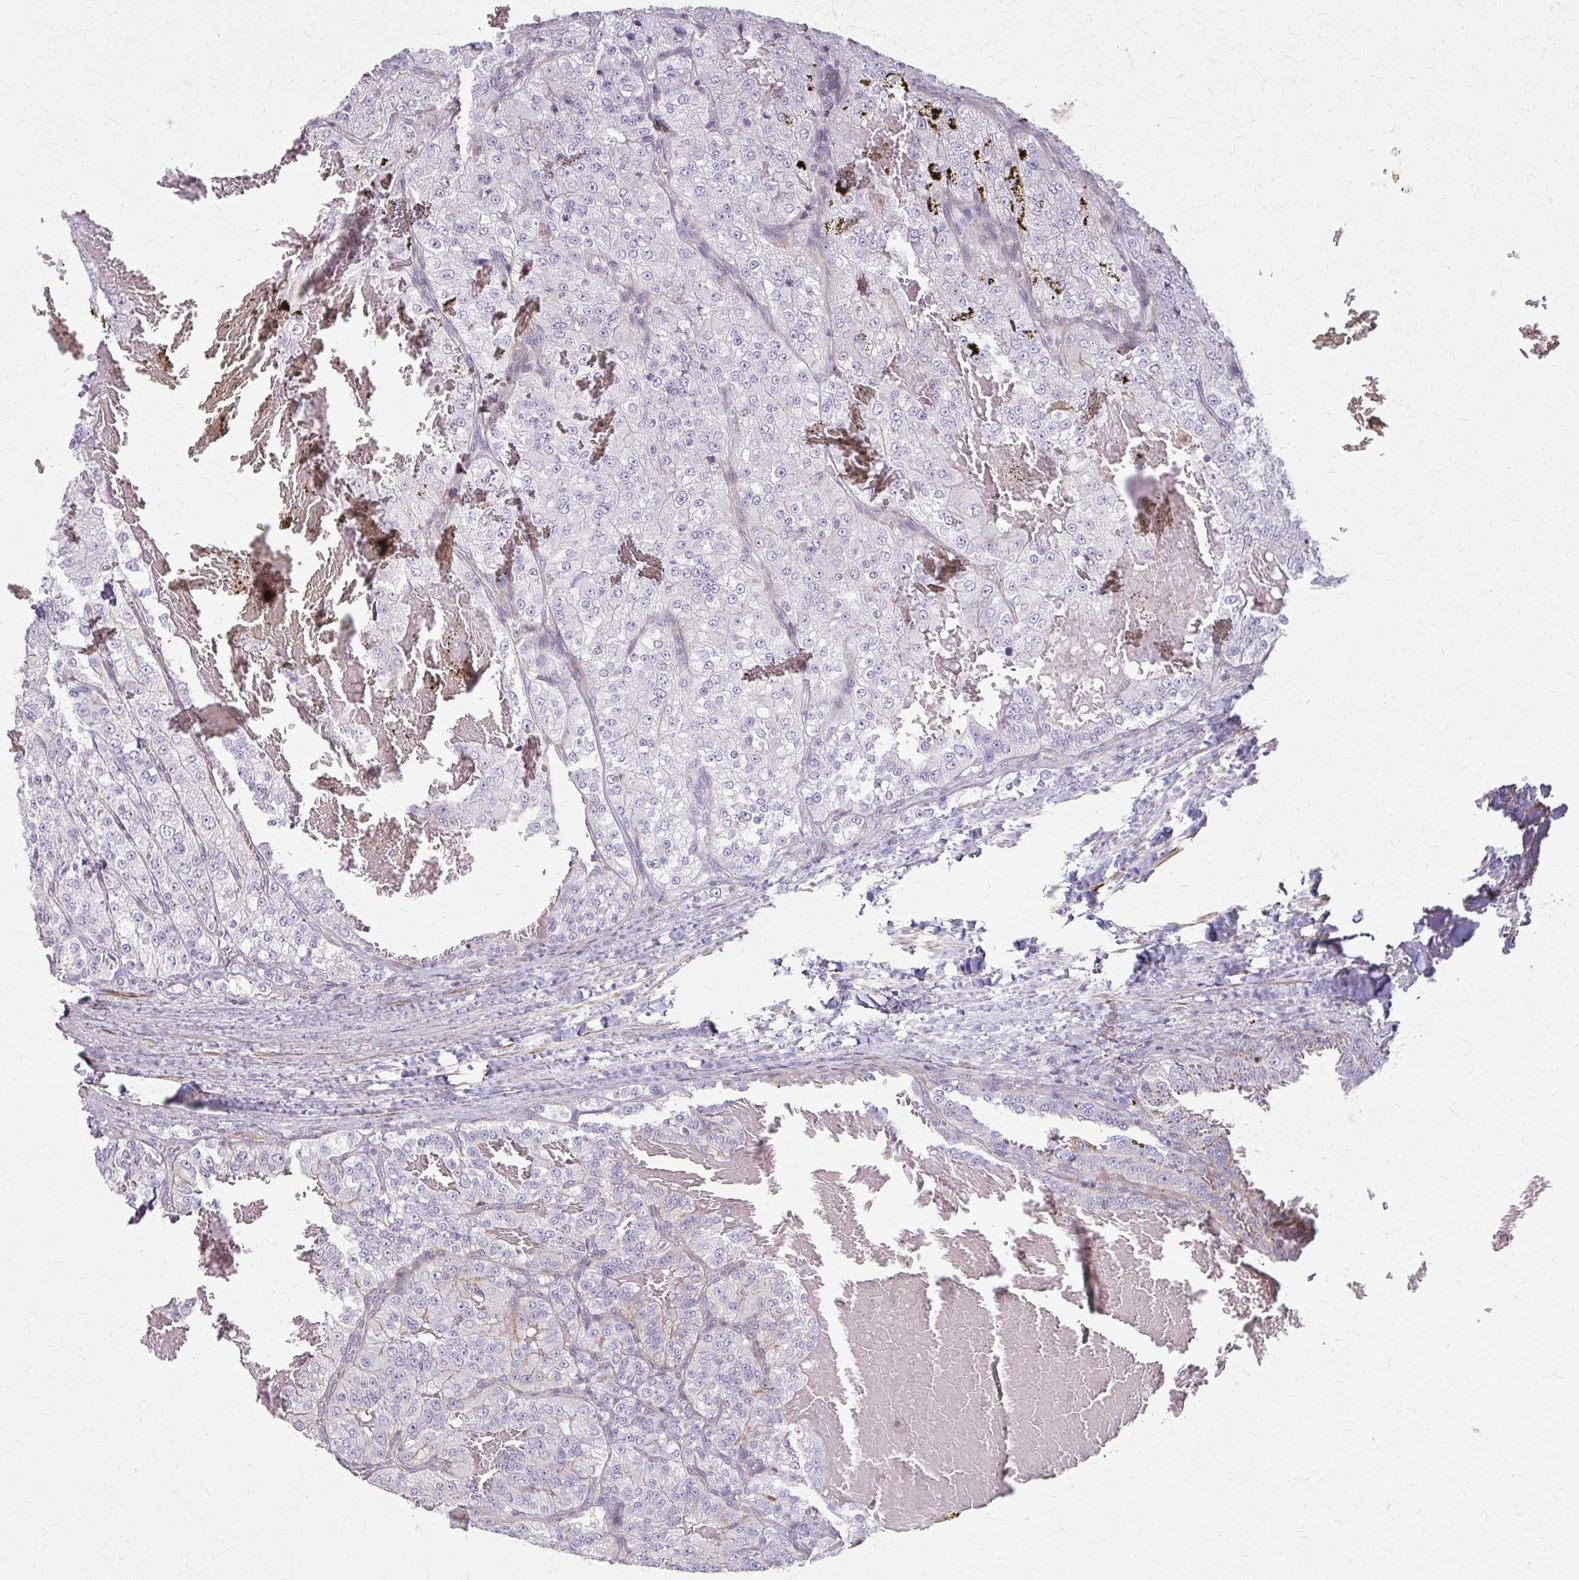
{"staining": {"intensity": "weak", "quantity": "<25%", "location": "cytoplasmic/membranous"}, "tissue": "renal cancer", "cell_type": "Tumor cells", "image_type": "cancer", "snomed": [{"axis": "morphology", "description": "Adenocarcinoma, NOS"}, {"axis": "topography", "description": "Kidney"}], "caption": "Renal cancer was stained to show a protein in brown. There is no significant expression in tumor cells. The staining is performed using DAB brown chromogen with nuclei counter-stained in using hematoxylin.", "gene": "TENM4", "patient": {"sex": "female", "age": 63}}